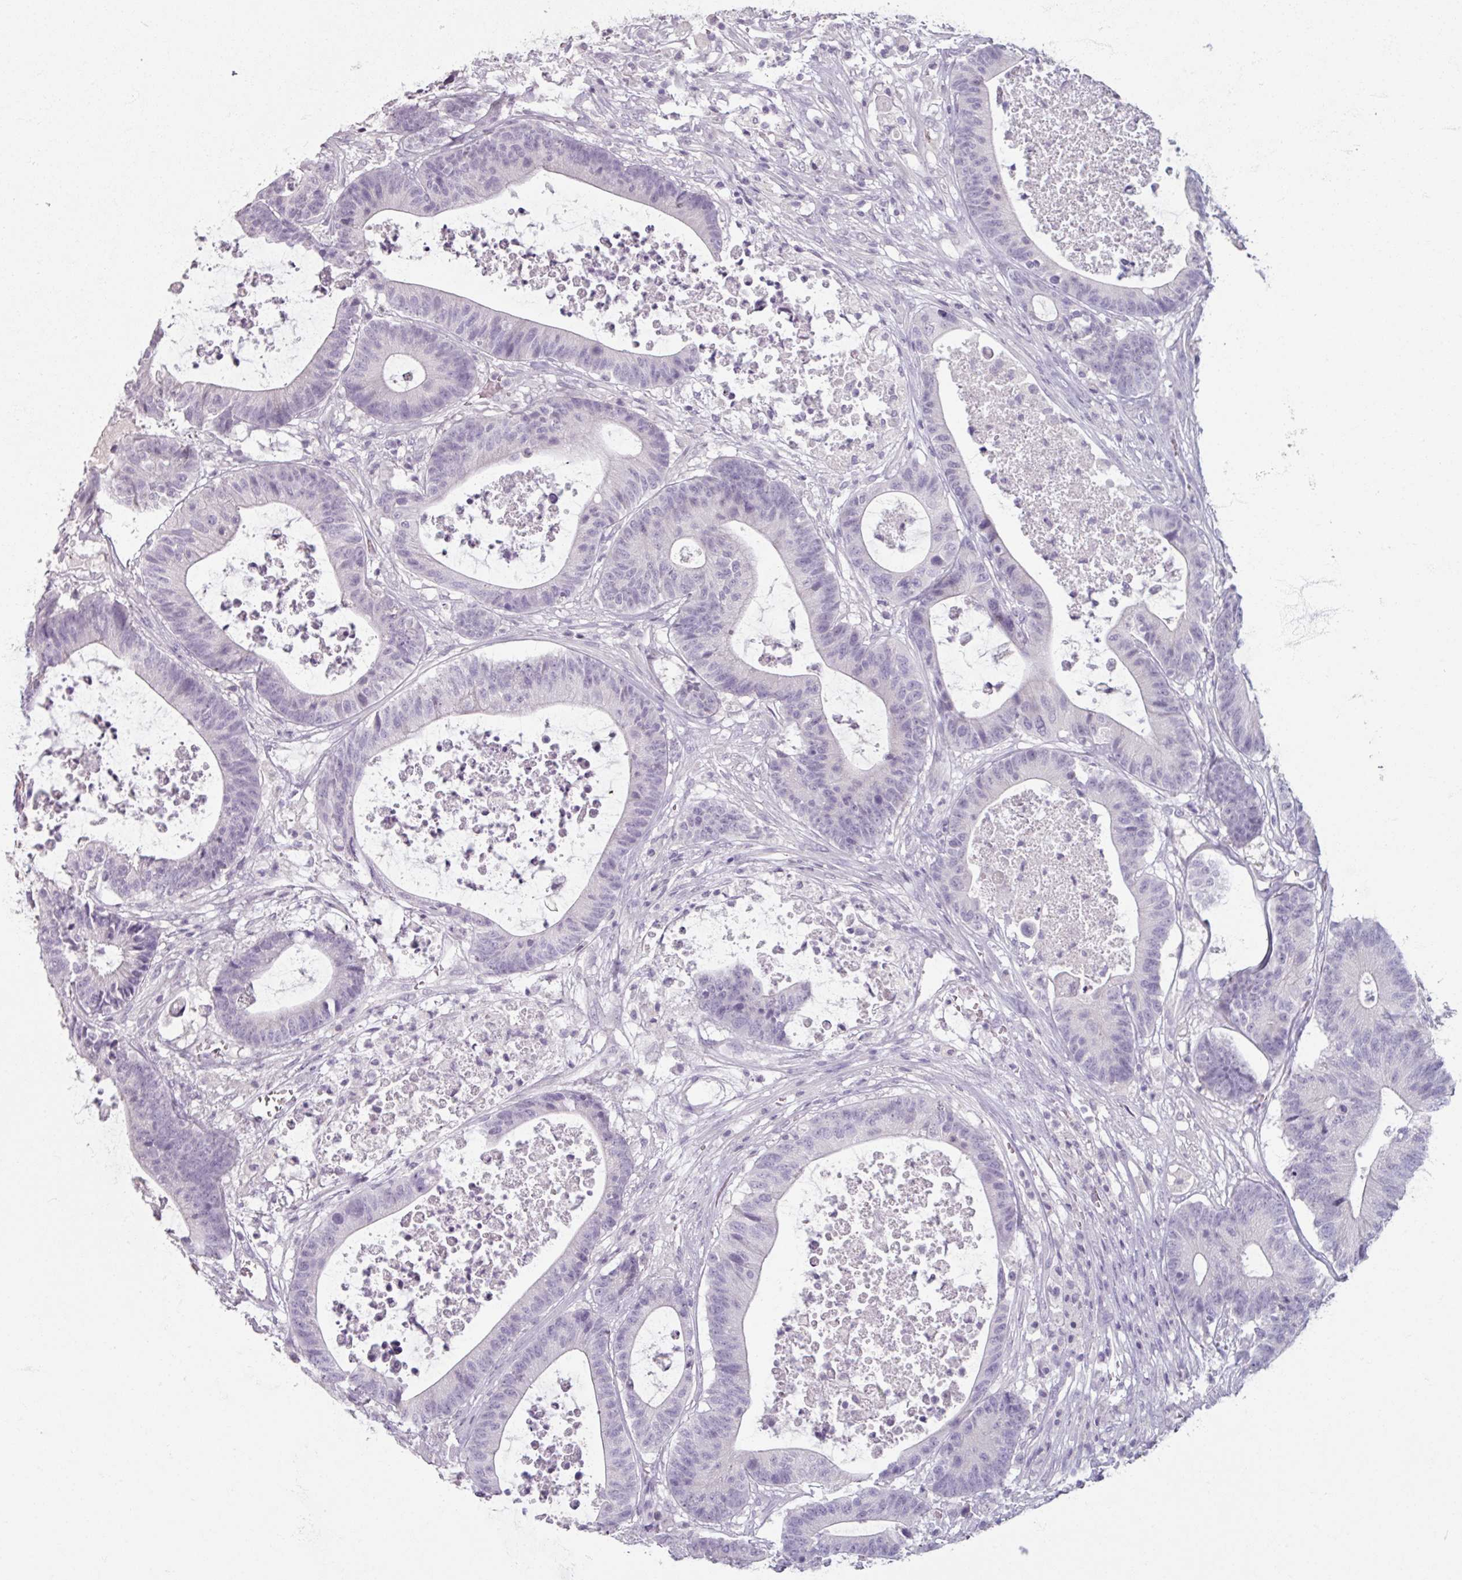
{"staining": {"intensity": "negative", "quantity": "none", "location": "none"}, "tissue": "colorectal cancer", "cell_type": "Tumor cells", "image_type": "cancer", "snomed": [{"axis": "morphology", "description": "Adenocarcinoma, NOS"}, {"axis": "topography", "description": "Colon"}], "caption": "Human colorectal cancer (adenocarcinoma) stained for a protein using immunohistochemistry (IHC) shows no positivity in tumor cells.", "gene": "SLC27A5", "patient": {"sex": "female", "age": 84}}